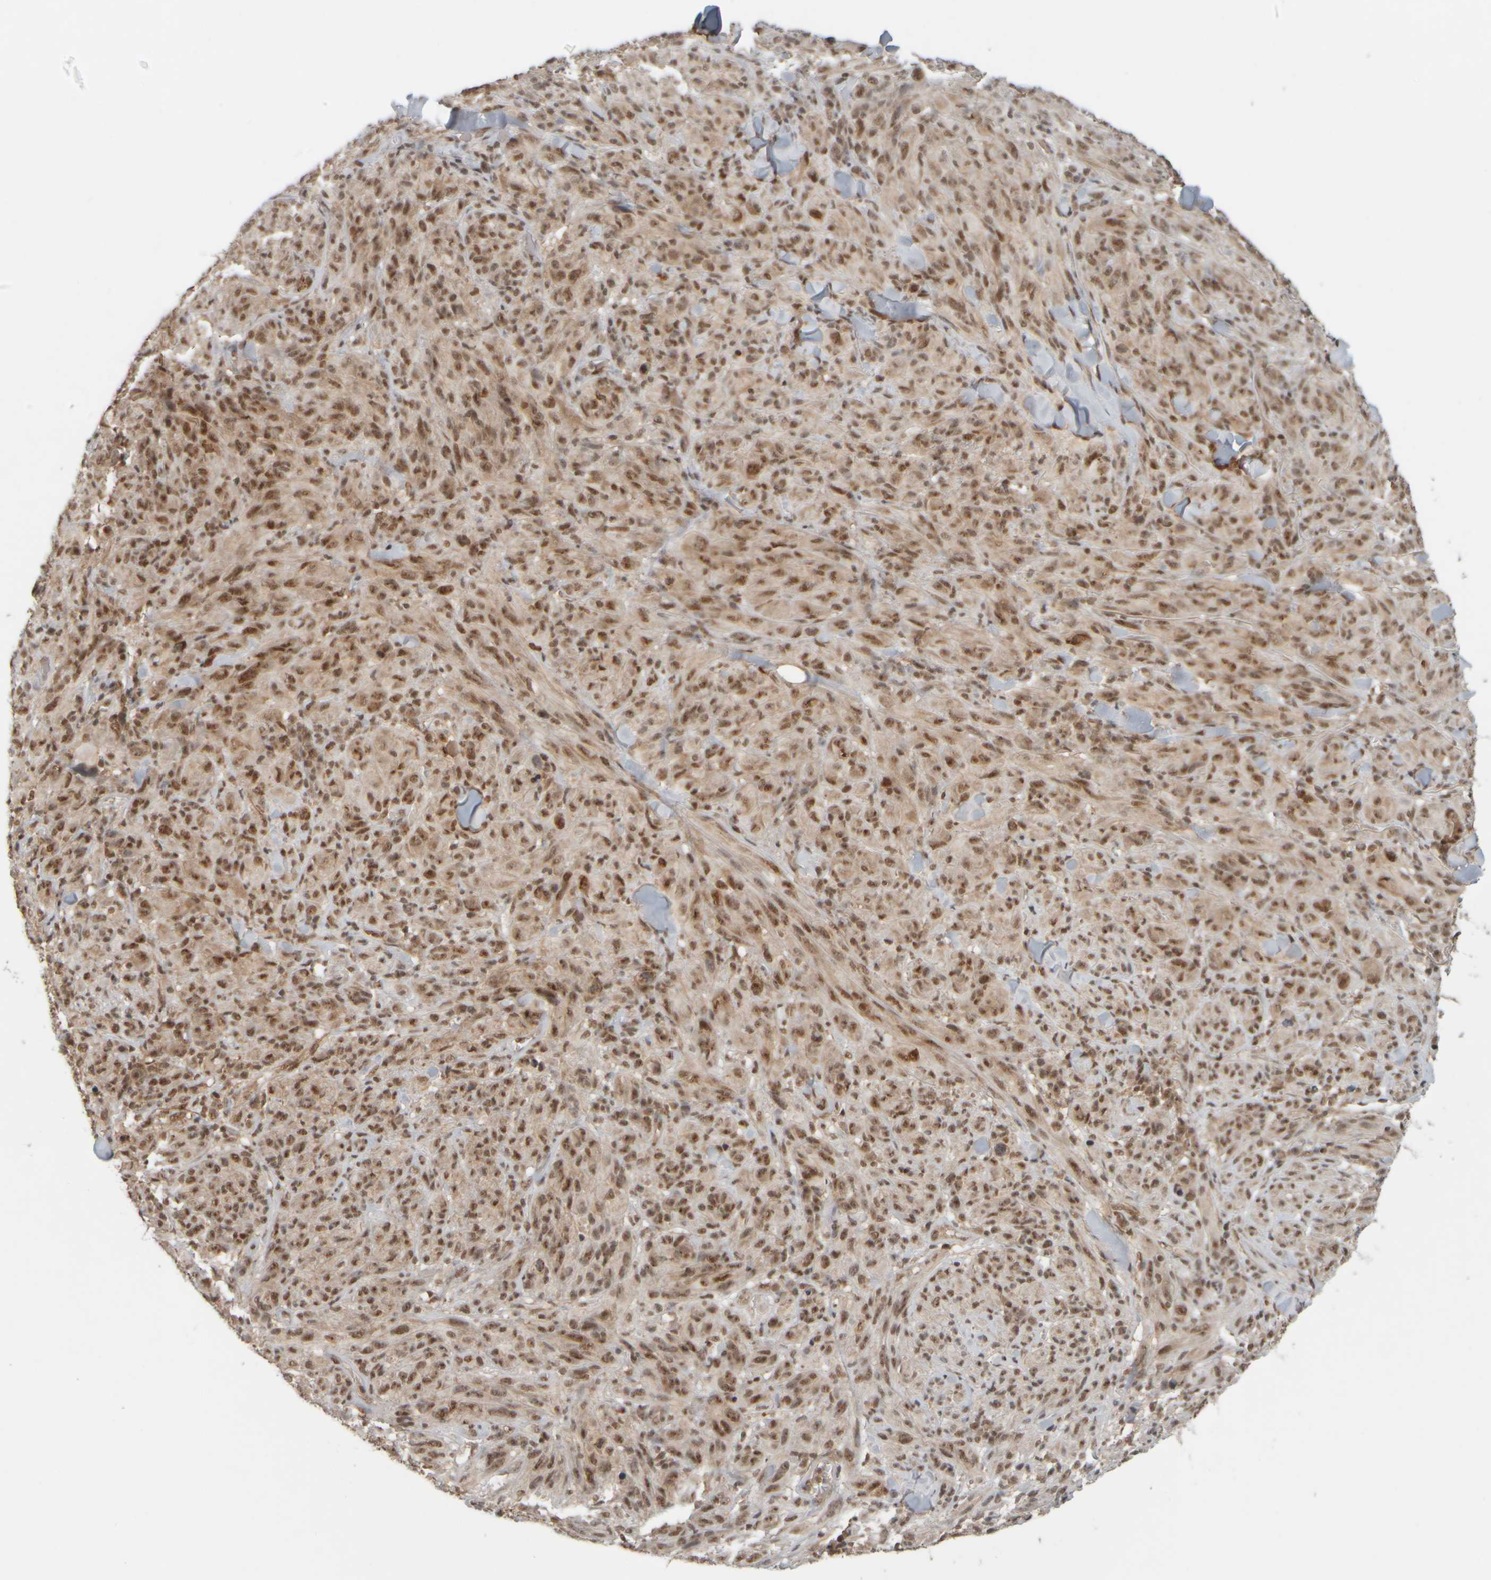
{"staining": {"intensity": "moderate", "quantity": ">75%", "location": "nuclear"}, "tissue": "melanoma", "cell_type": "Tumor cells", "image_type": "cancer", "snomed": [{"axis": "morphology", "description": "Malignant melanoma, NOS"}, {"axis": "topography", "description": "Skin of head"}], "caption": "Immunohistochemical staining of human melanoma reveals medium levels of moderate nuclear protein expression in about >75% of tumor cells.", "gene": "SYNRG", "patient": {"sex": "male", "age": 96}}